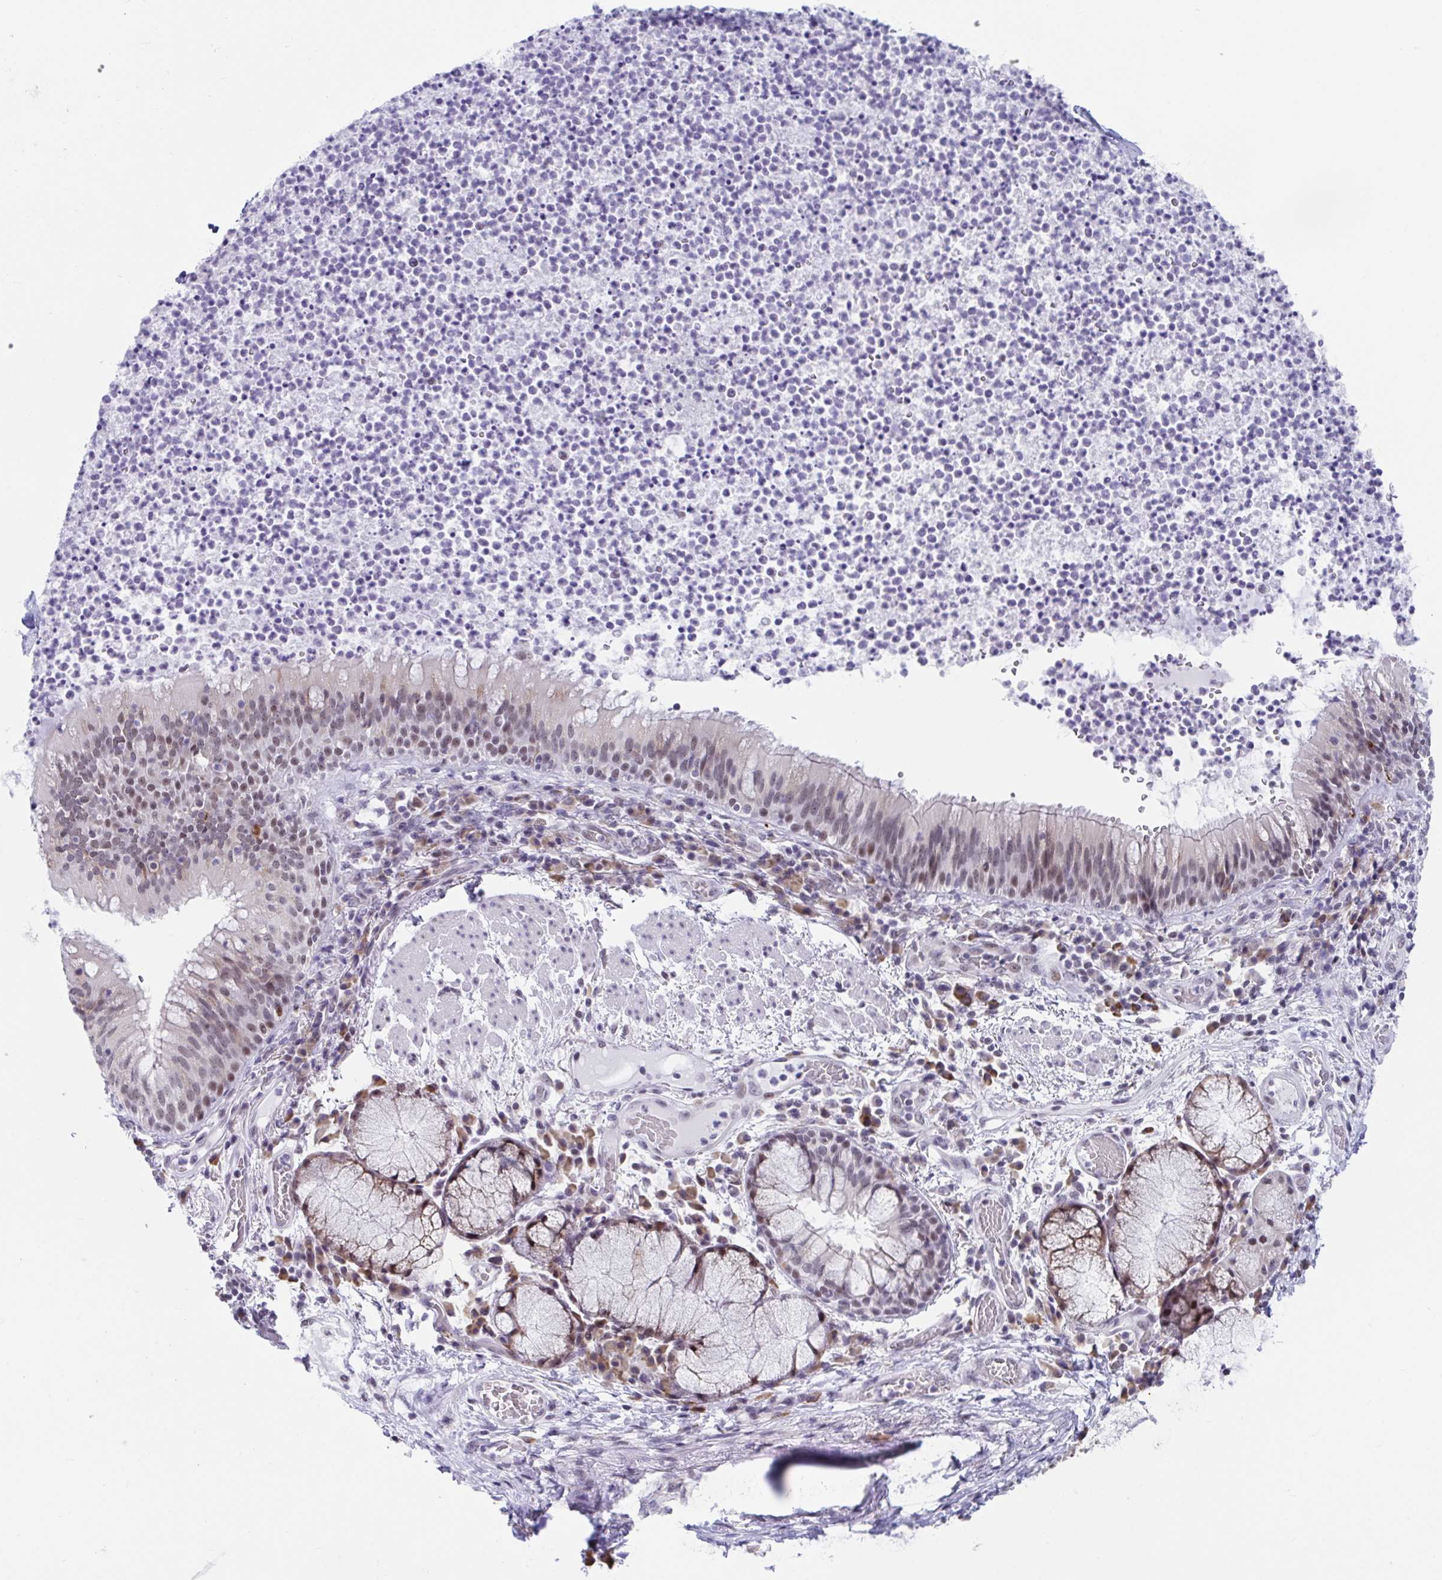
{"staining": {"intensity": "weak", "quantity": "25%-75%", "location": "cytoplasmic/membranous,nuclear"}, "tissue": "bronchus", "cell_type": "Respiratory epithelial cells", "image_type": "normal", "snomed": [{"axis": "morphology", "description": "Normal tissue, NOS"}, {"axis": "topography", "description": "Lymph node"}, {"axis": "topography", "description": "Bronchus"}], "caption": "This is an image of IHC staining of normal bronchus, which shows weak staining in the cytoplasmic/membranous,nuclear of respiratory epithelial cells.", "gene": "WDR72", "patient": {"sex": "male", "age": 56}}